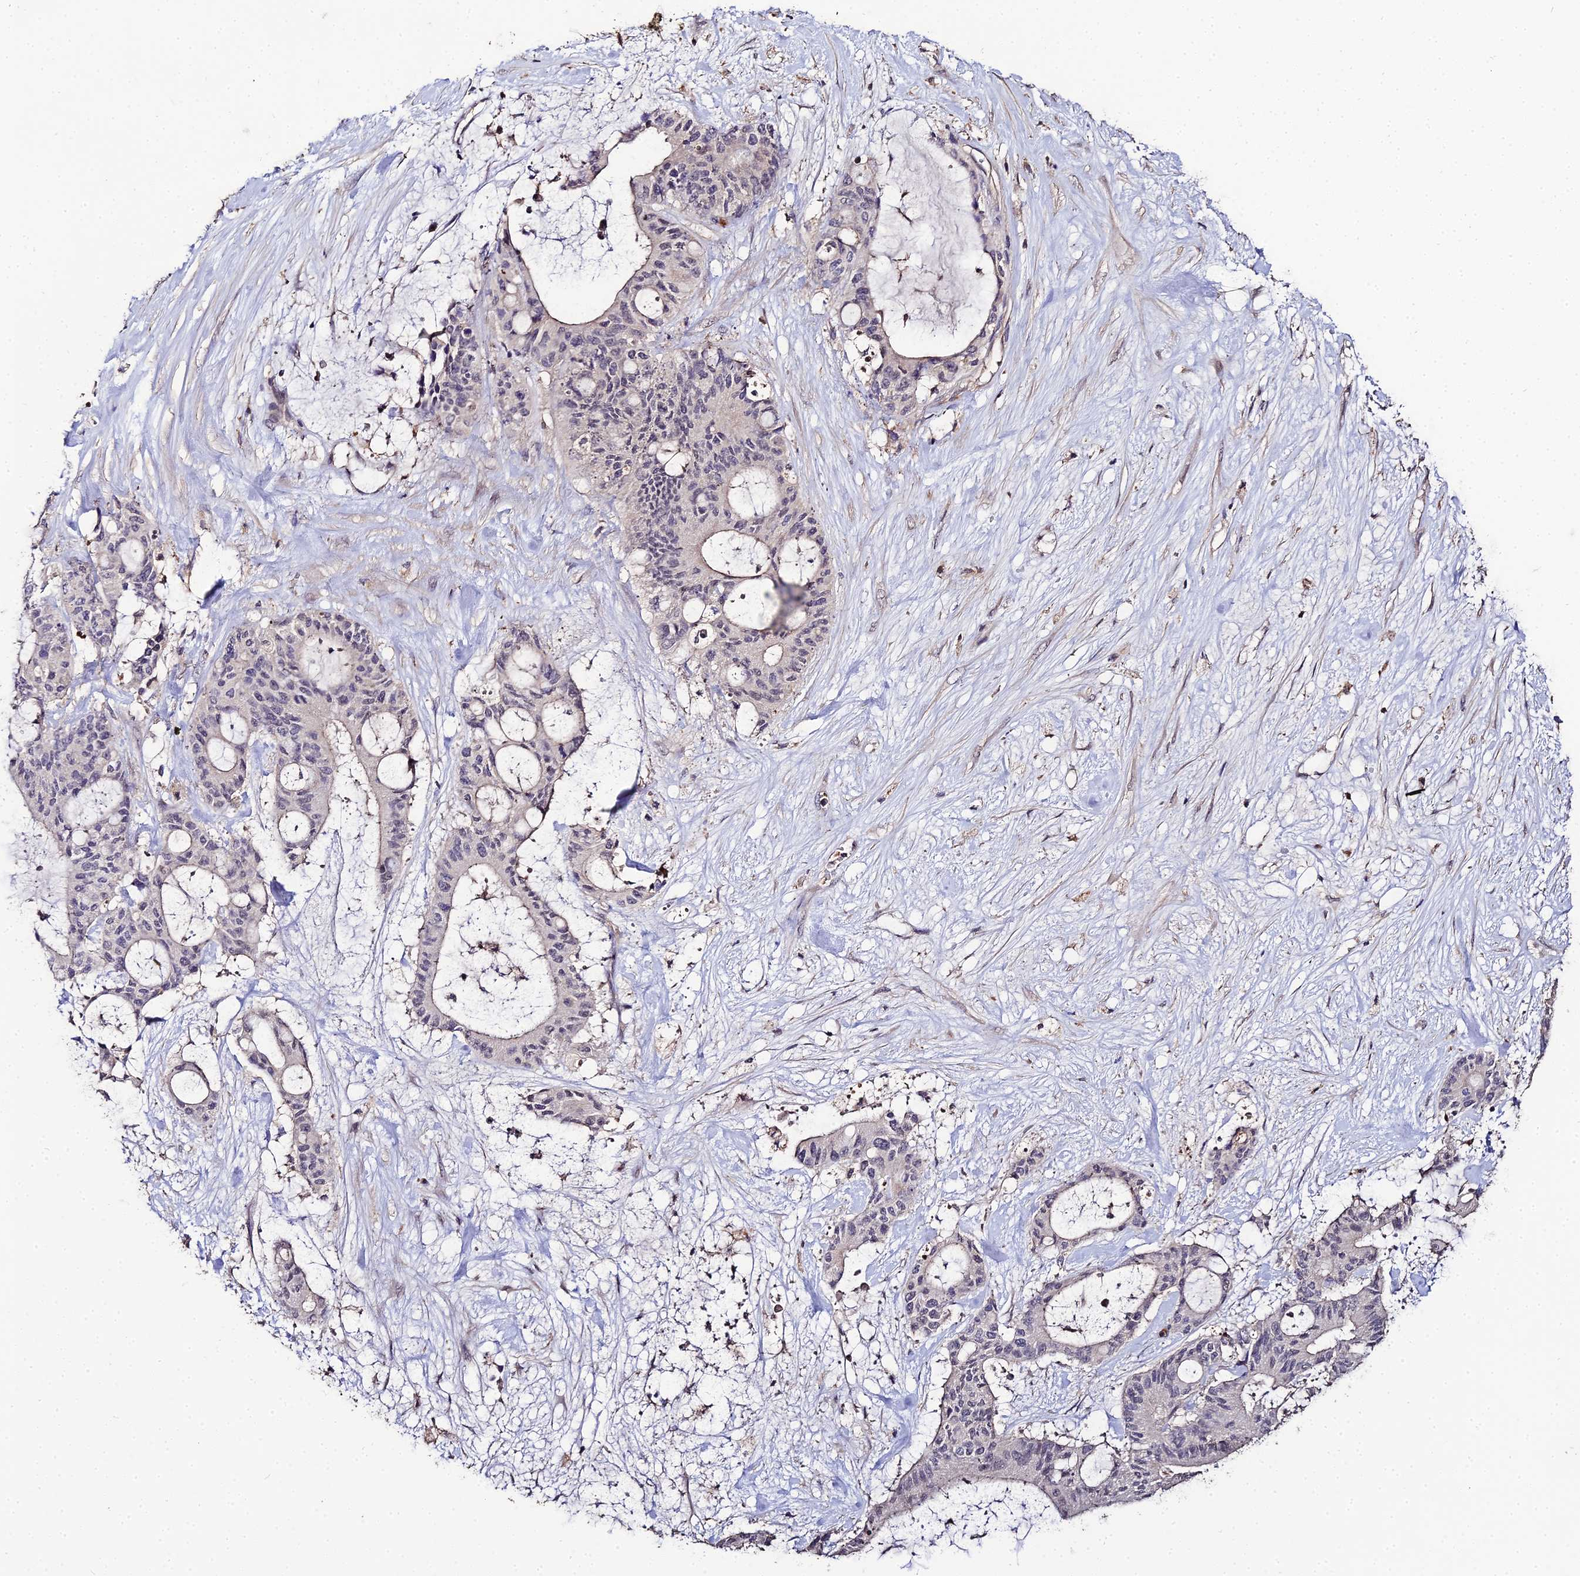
{"staining": {"intensity": "weak", "quantity": "<25%", "location": "nuclear"}, "tissue": "liver cancer", "cell_type": "Tumor cells", "image_type": "cancer", "snomed": [{"axis": "morphology", "description": "Normal tissue, NOS"}, {"axis": "morphology", "description": "Cholangiocarcinoma"}, {"axis": "topography", "description": "Liver"}, {"axis": "topography", "description": "Peripheral nerve tissue"}], "caption": "IHC of liver cancer (cholangiocarcinoma) exhibits no positivity in tumor cells. Brightfield microscopy of immunohistochemistry (IHC) stained with DAB (3,3'-diaminobenzidine) (brown) and hematoxylin (blue), captured at high magnification.", "gene": "LSM5", "patient": {"sex": "female", "age": 73}}